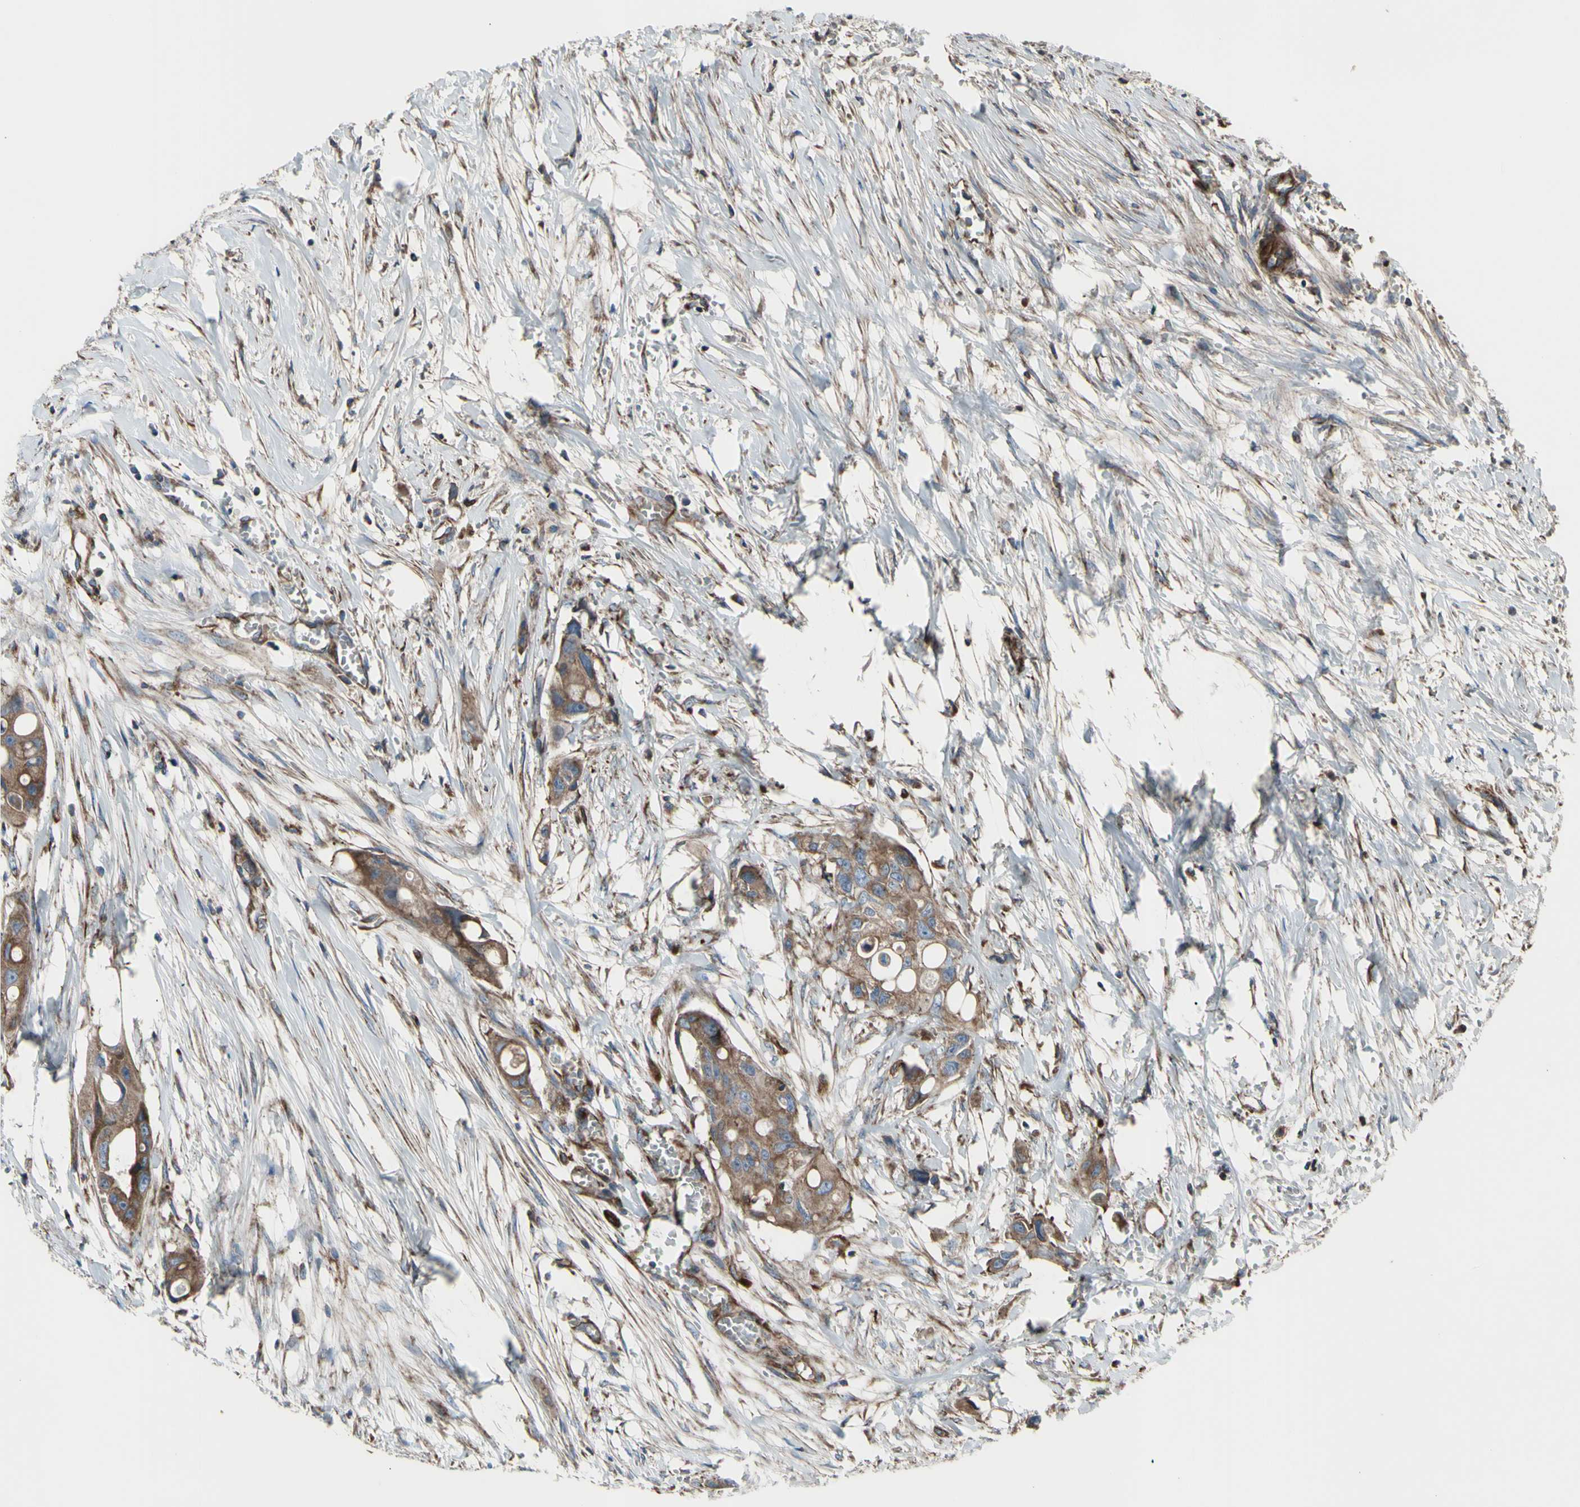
{"staining": {"intensity": "weak", "quantity": ">75%", "location": "cytoplasmic/membranous"}, "tissue": "colorectal cancer", "cell_type": "Tumor cells", "image_type": "cancer", "snomed": [{"axis": "morphology", "description": "Adenocarcinoma, NOS"}, {"axis": "topography", "description": "Colon"}], "caption": "Protein expression analysis of human colorectal adenocarcinoma reveals weak cytoplasmic/membranous positivity in about >75% of tumor cells.", "gene": "EMC7", "patient": {"sex": "female", "age": 57}}